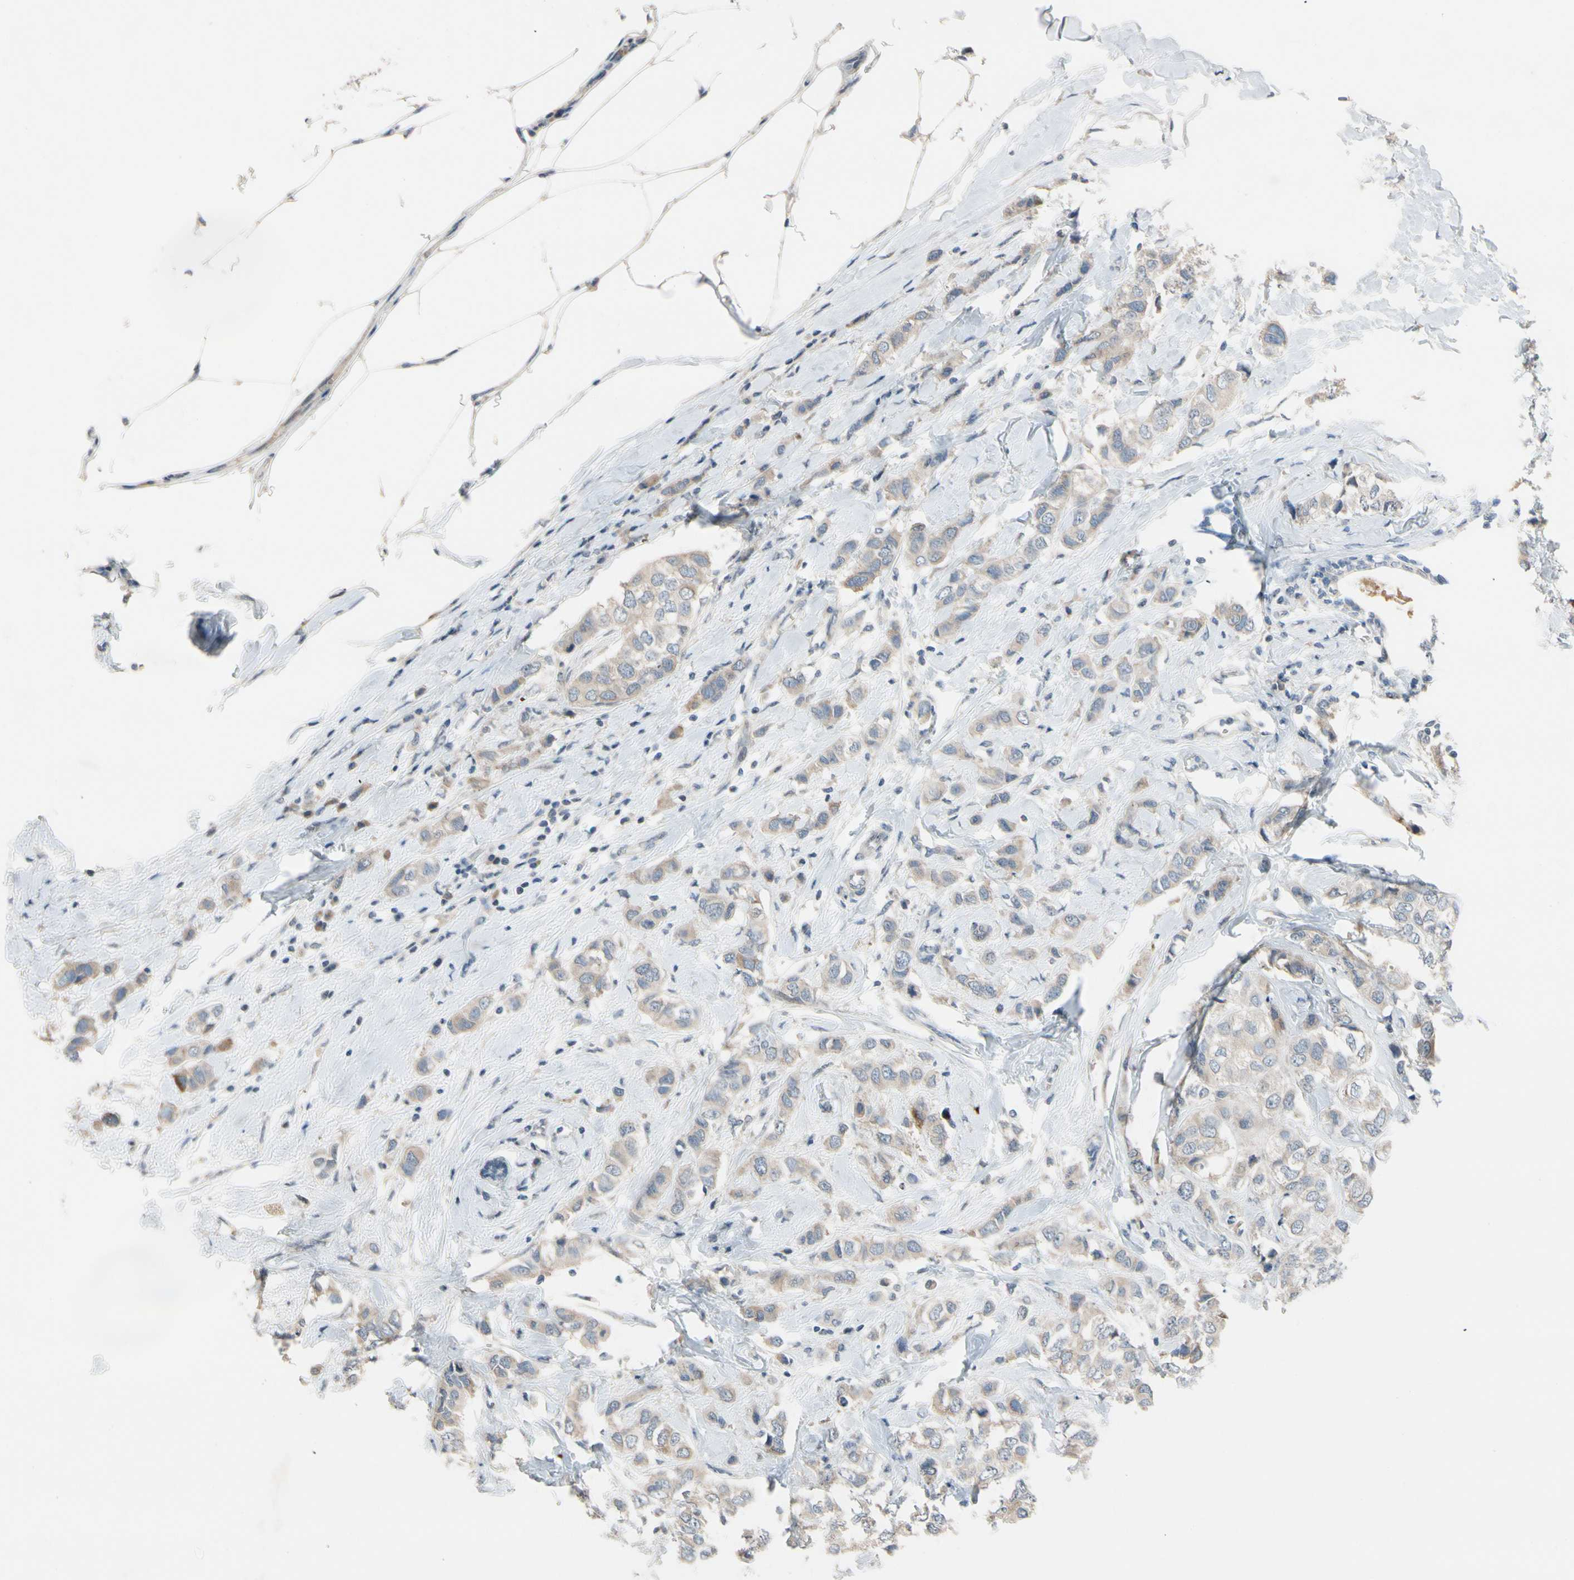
{"staining": {"intensity": "weak", "quantity": ">75%", "location": "cytoplasmic/membranous"}, "tissue": "breast cancer", "cell_type": "Tumor cells", "image_type": "cancer", "snomed": [{"axis": "morphology", "description": "Duct carcinoma"}, {"axis": "topography", "description": "Breast"}], "caption": "Breast cancer (infiltrating ductal carcinoma) stained for a protein reveals weak cytoplasmic/membranous positivity in tumor cells.", "gene": "PIP5K1B", "patient": {"sex": "female", "age": 50}}